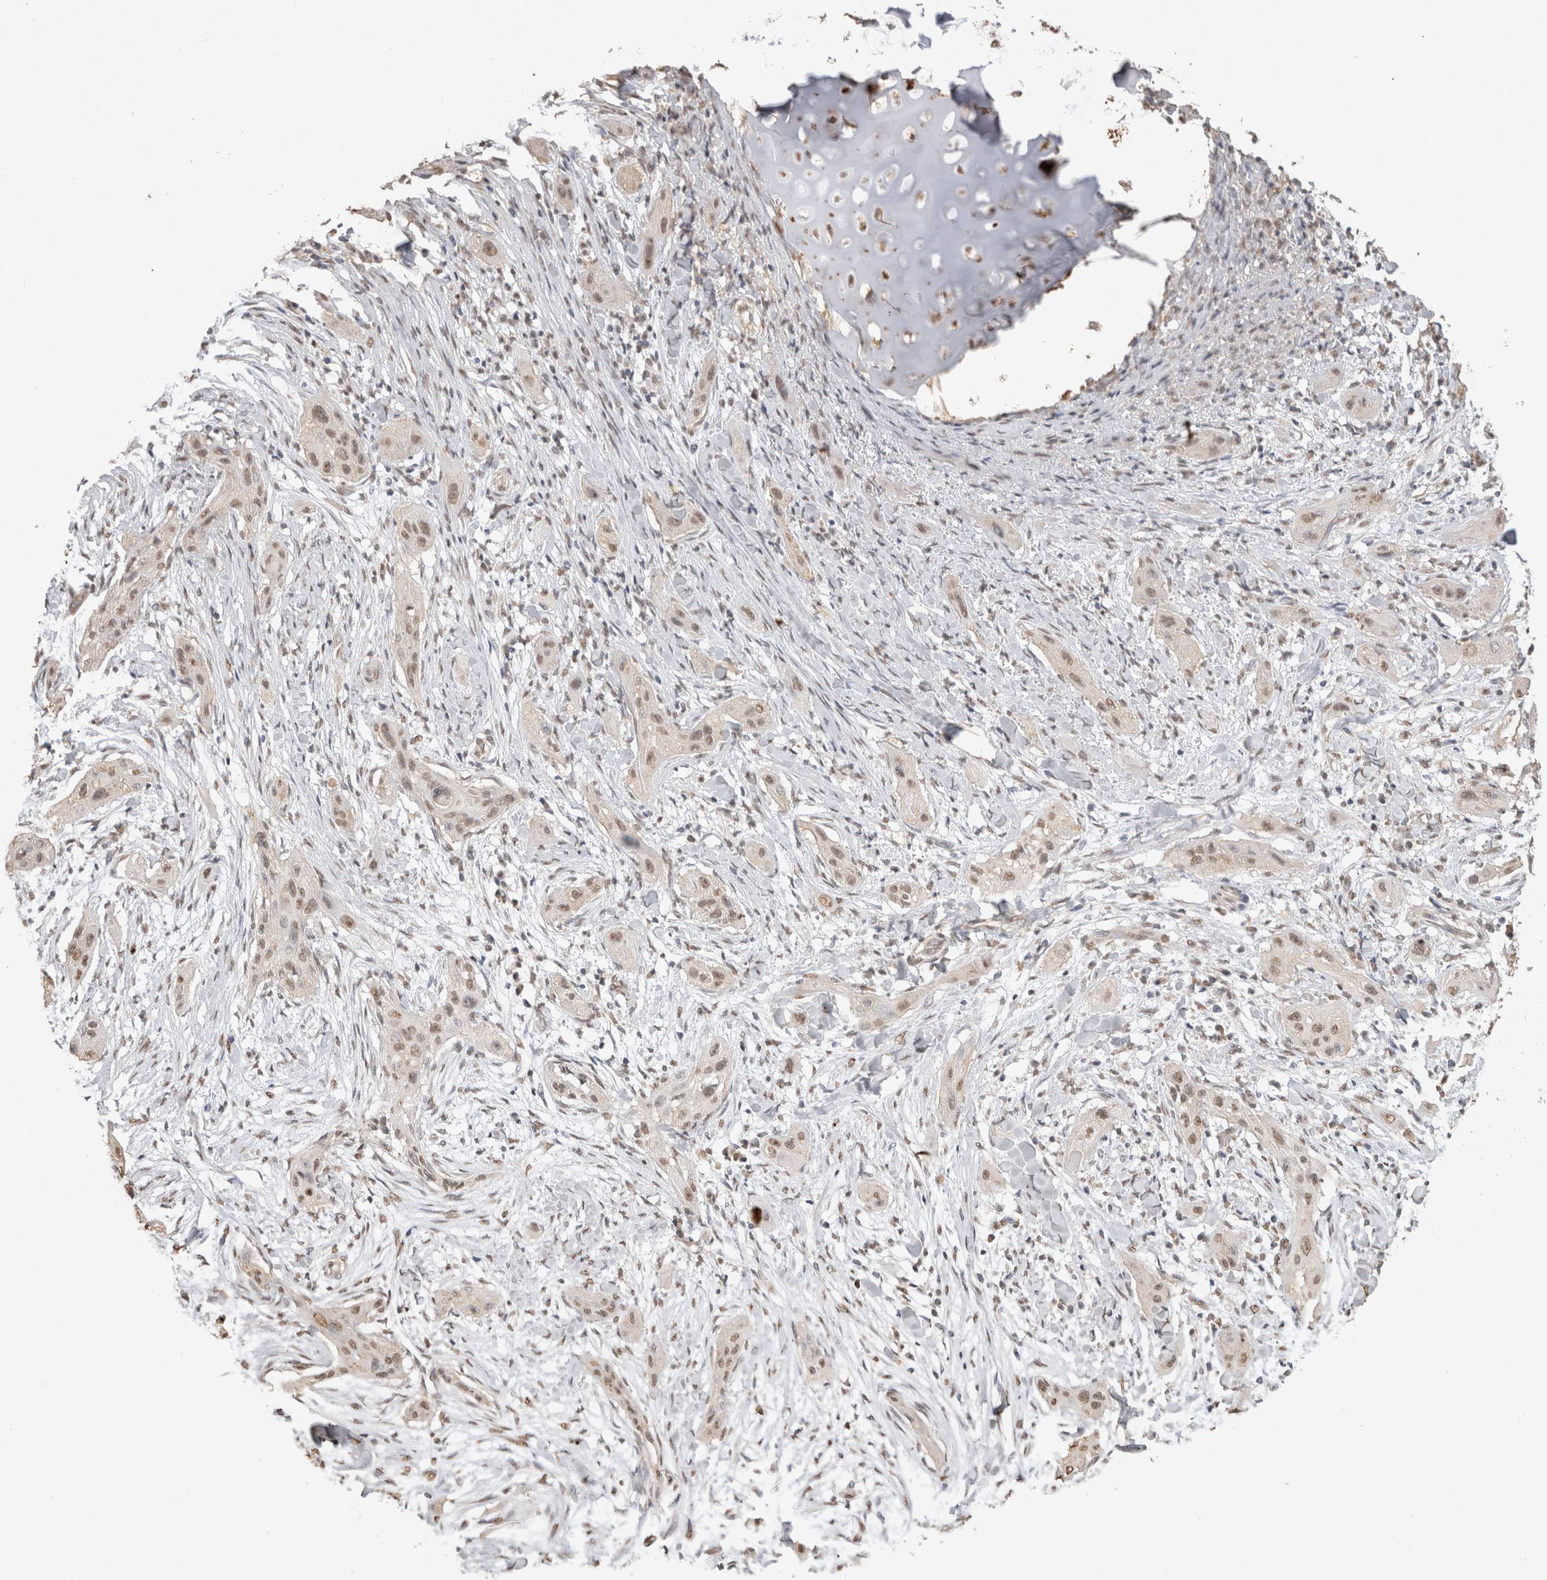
{"staining": {"intensity": "weak", "quantity": ">75%", "location": "nuclear"}, "tissue": "lung cancer", "cell_type": "Tumor cells", "image_type": "cancer", "snomed": [{"axis": "morphology", "description": "Squamous cell carcinoma, NOS"}, {"axis": "topography", "description": "Lung"}], "caption": "Approximately >75% of tumor cells in human lung cancer exhibit weak nuclear protein staining as visualized by brown immunohistochemical staining.", "gene": "MLX", "patient": {"sex": "female", "age": 47}}